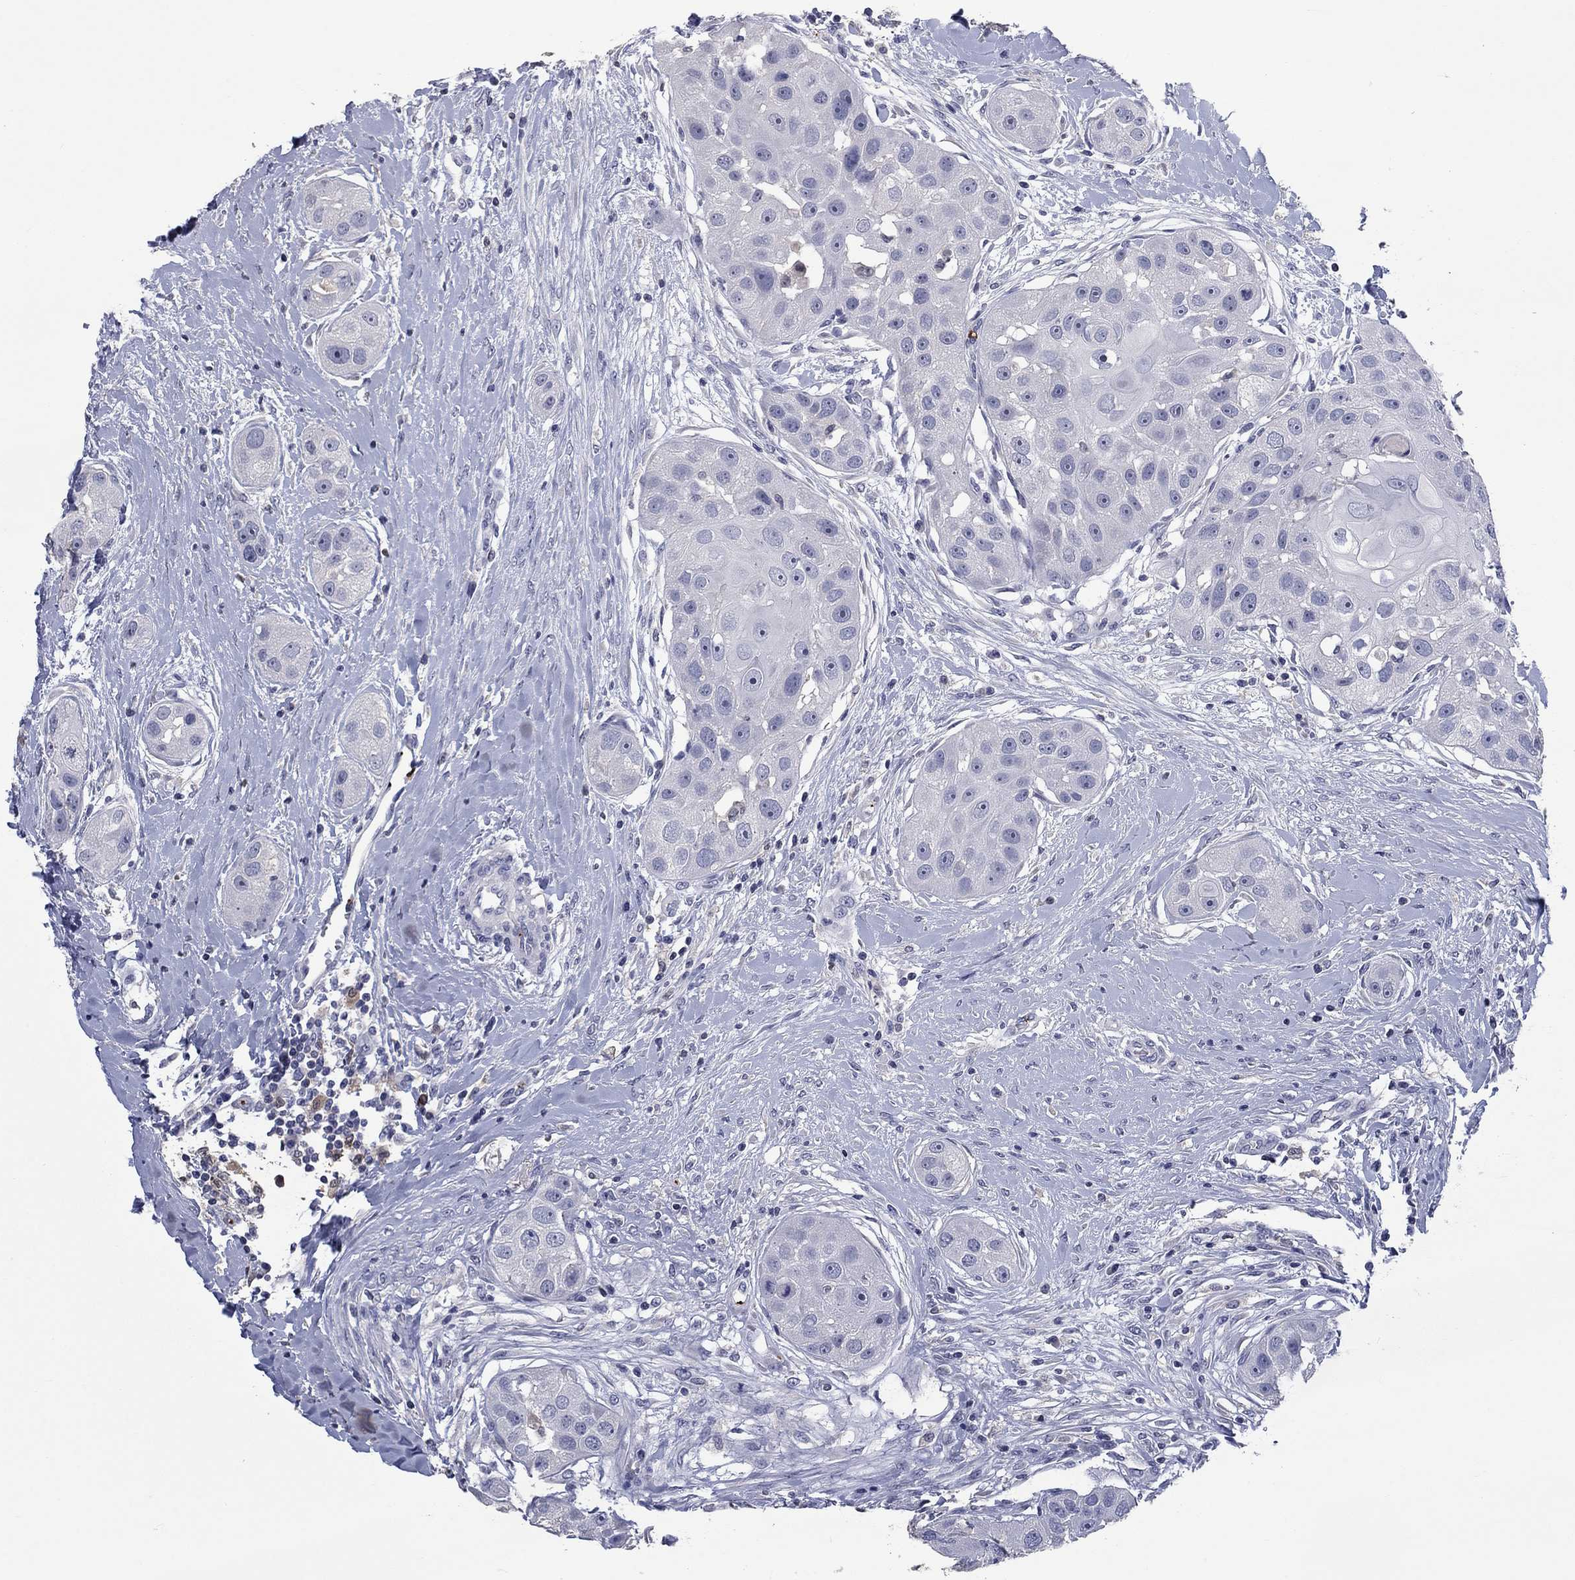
{"staining": {"intensity": "negative", "quantity": "none", "location": "none"}, "tissue": "head and neck cancer", "cell_type": "Tumor cells", "image_type": "cancer", "snomed": [{"axis": "morphology", "description": "Normal tissue, NOS"}, {"axis": "morphology", "description": "Squamous cell carcinoma, NOS"}, {"axis": "topography", "description": "Skeletal muscle"}, {"axis": "topography", "description": "Head-Neck"}], "caption": "A high-resolution micrograph shows immunohistochemistry (IHC) staining of head and neck cancer (squamous cell carcinoma), which reveals no significant expression in tumor cells. (DAB (3,3'-diaminobenzidine) immunohistochemistry (IHC), high magnification).", "gene": "PLEK", "patient": {"sex": "male", "age": 51}}